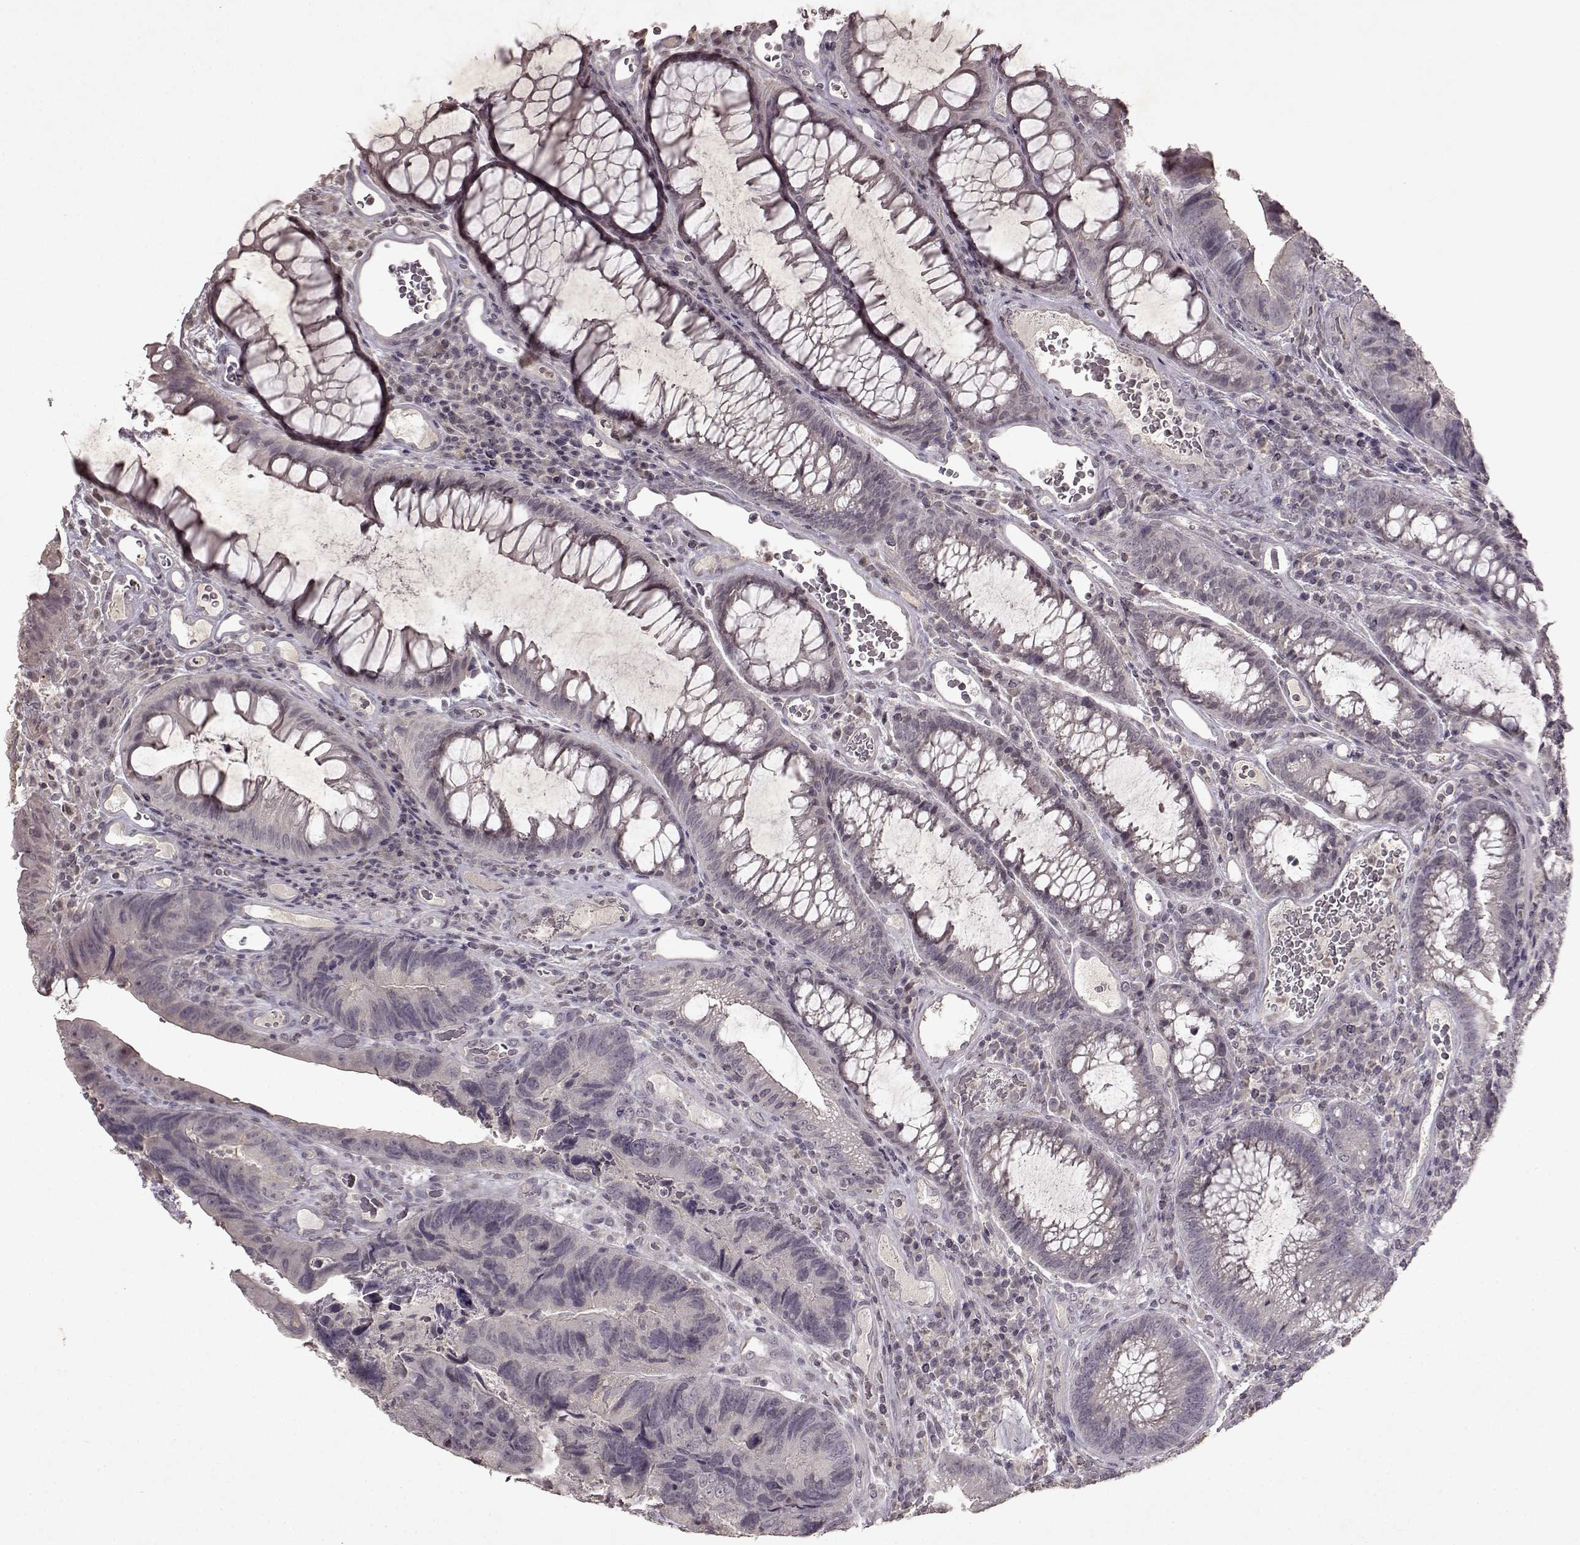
{"staining": {"intensity": "negative", "quantity": "none", "location": "none"}, "tissue": "colorectal cancer", "cell_type": "Tumor cells", "image_type": "cancer", "snomed": [{"axis": "morphology", "description": "Adenocarcinoma, NOS"}, {"axis": "topography", "description": "Colon"}], "caption": "Protein analysis of colorectal adenocarcinoma exhibits no significant expression in tumor cells.", "gene": "LHB", "patient": {"sex": "female", "age": 67}}